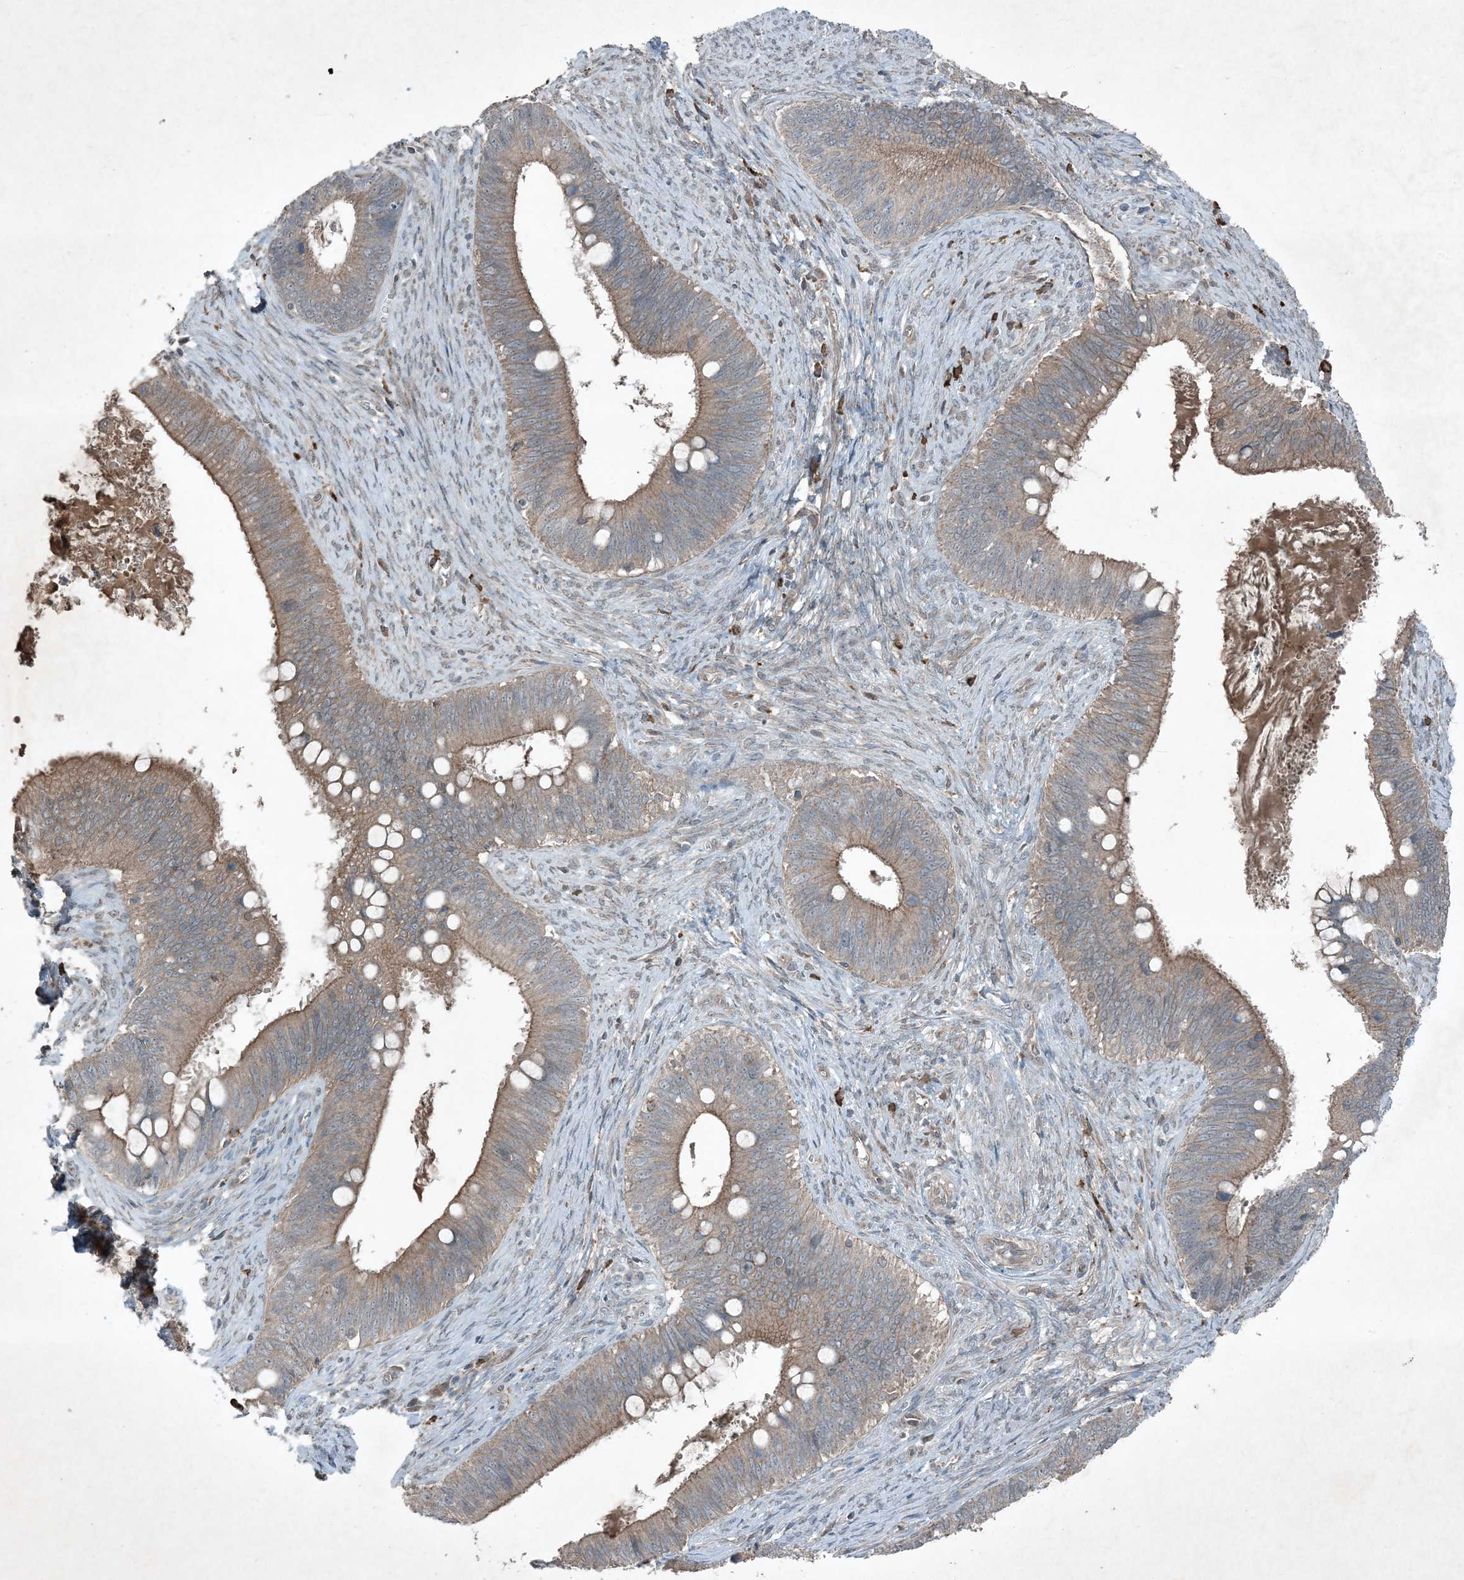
{"staining": {"intensity": "weak", "quantity": ">75%", "location": "cytoplasmic/membranous"}, "tissue": "cervical cancer", "cell_type": "Tumor cells", "image_type": "cancer", "snomed": [{"axis": "morphology", "description": "Adenocarcinoma, NOS"}, {"axis": "topography", "description": "Cervix"}], "caption": "High-magnification brightfield microscopy of cervical cancer (adenocarcinoma) stained with DAB (3,3'-diaminobenzidine) (brown) and counterstained with hematoxylin (blue). tumor cells exhibit weak cytoplasmic/membranous staining is identified in approximately>75% of cells.", "gene": "MDN1", "patient": {"sex": "female", "age": 42}}